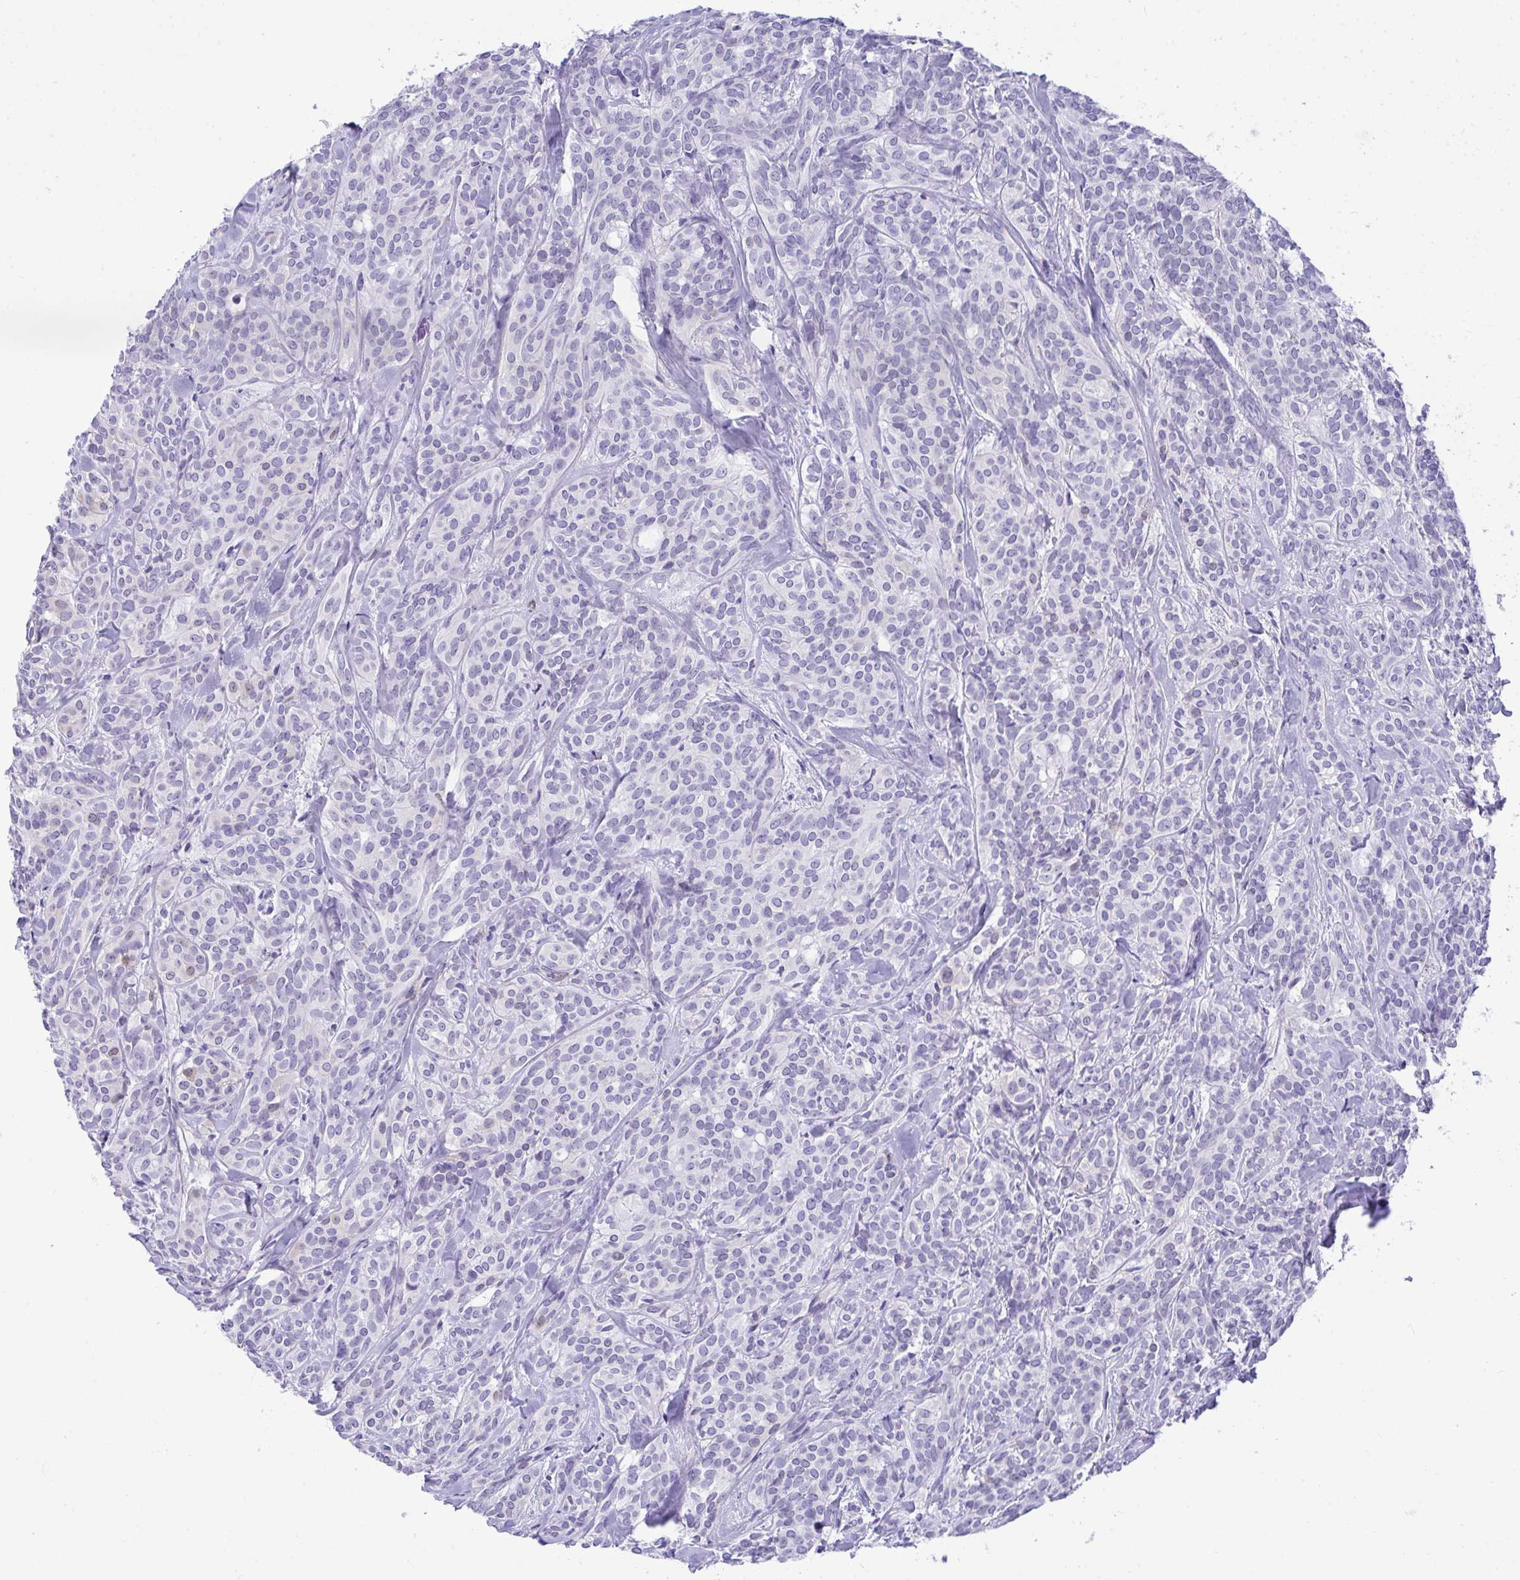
{"staining": {"intensity": "negative", "quantity": "none", "location": "none"}, "tissue": "head and neck cancer", "cell_type": "Tumor cells", "image_type": "cancer", "snomed": [{"axis": "morphology", "description": "Adenocarcinoma, NOS"}, {"axis": "topography", "description": "Head-Neck"}], "caption": "Immunohistochemistry (IHC) image of human head and neck cancer (adenocarcinoma) stained for a protein (brown), which displays no staining in tumor cells.", "gene": "PGM2L1", "patient": {"sex": "female", "age": 57}}